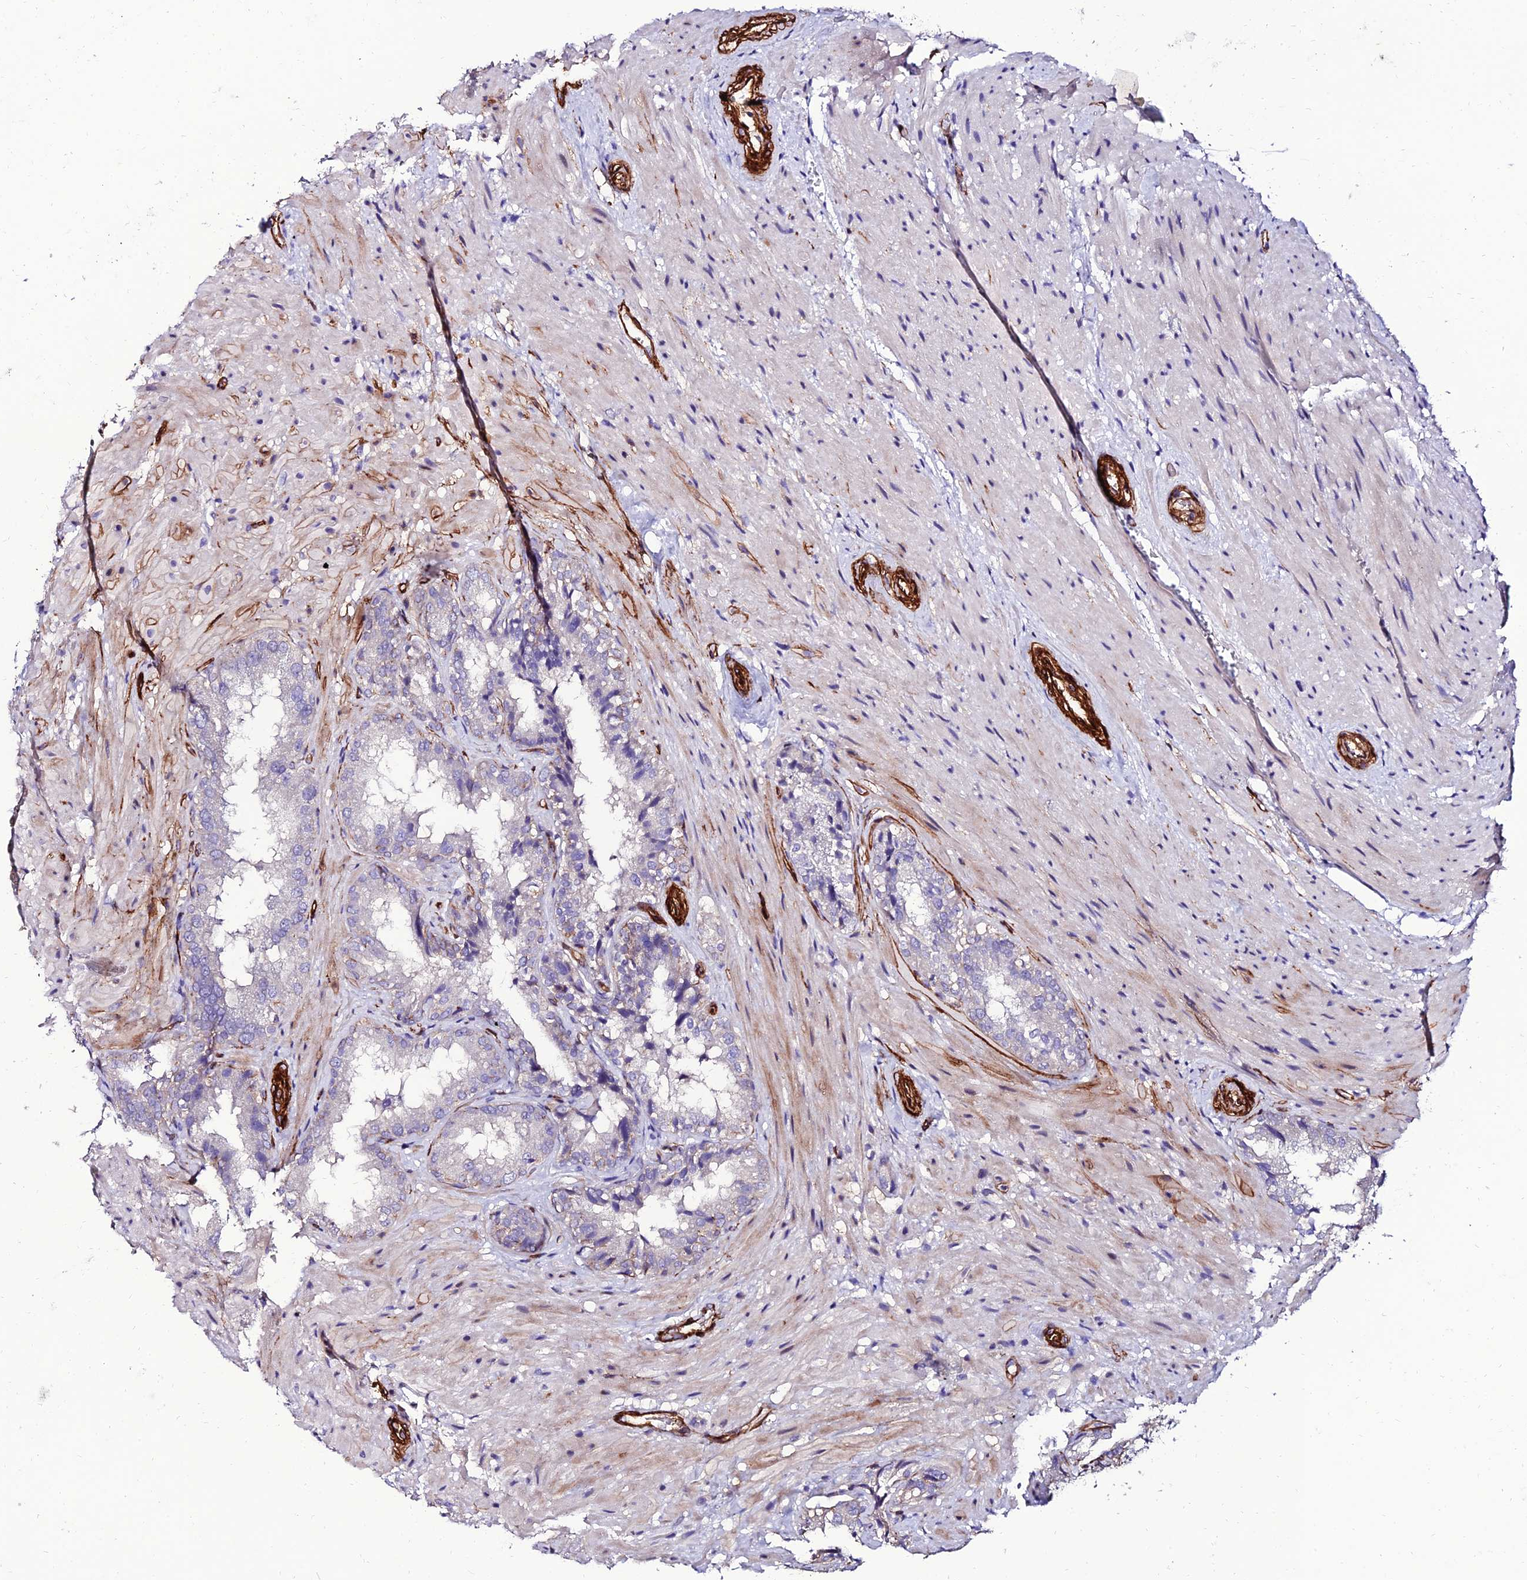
{"staining": {"intensity": "negative", "quantity": "none", "location": "none"}, "tissue": "seminal vesicle", "cell_type": "Glandular cells", "image_type": "normal", "snomed": [{"axis": "morphology", "description": "Normal tissue, NOS"}, {"axis": "topography", "description": "Seminal veicle"}, {"axis": "topography", "description": "Peripheral nerve tissue"}], "caption": "Seminal vesicle was stained to show a protein in brown. There is no significant staining in glandular cells. Brightfield microscopy of immunohistochemistry (IHC) stained with DAB (brown) and hematoxylin (blue), captured at high magnification.", "gene": "ALDH3B2", "patient": {"sex": "male", "age": 63}}